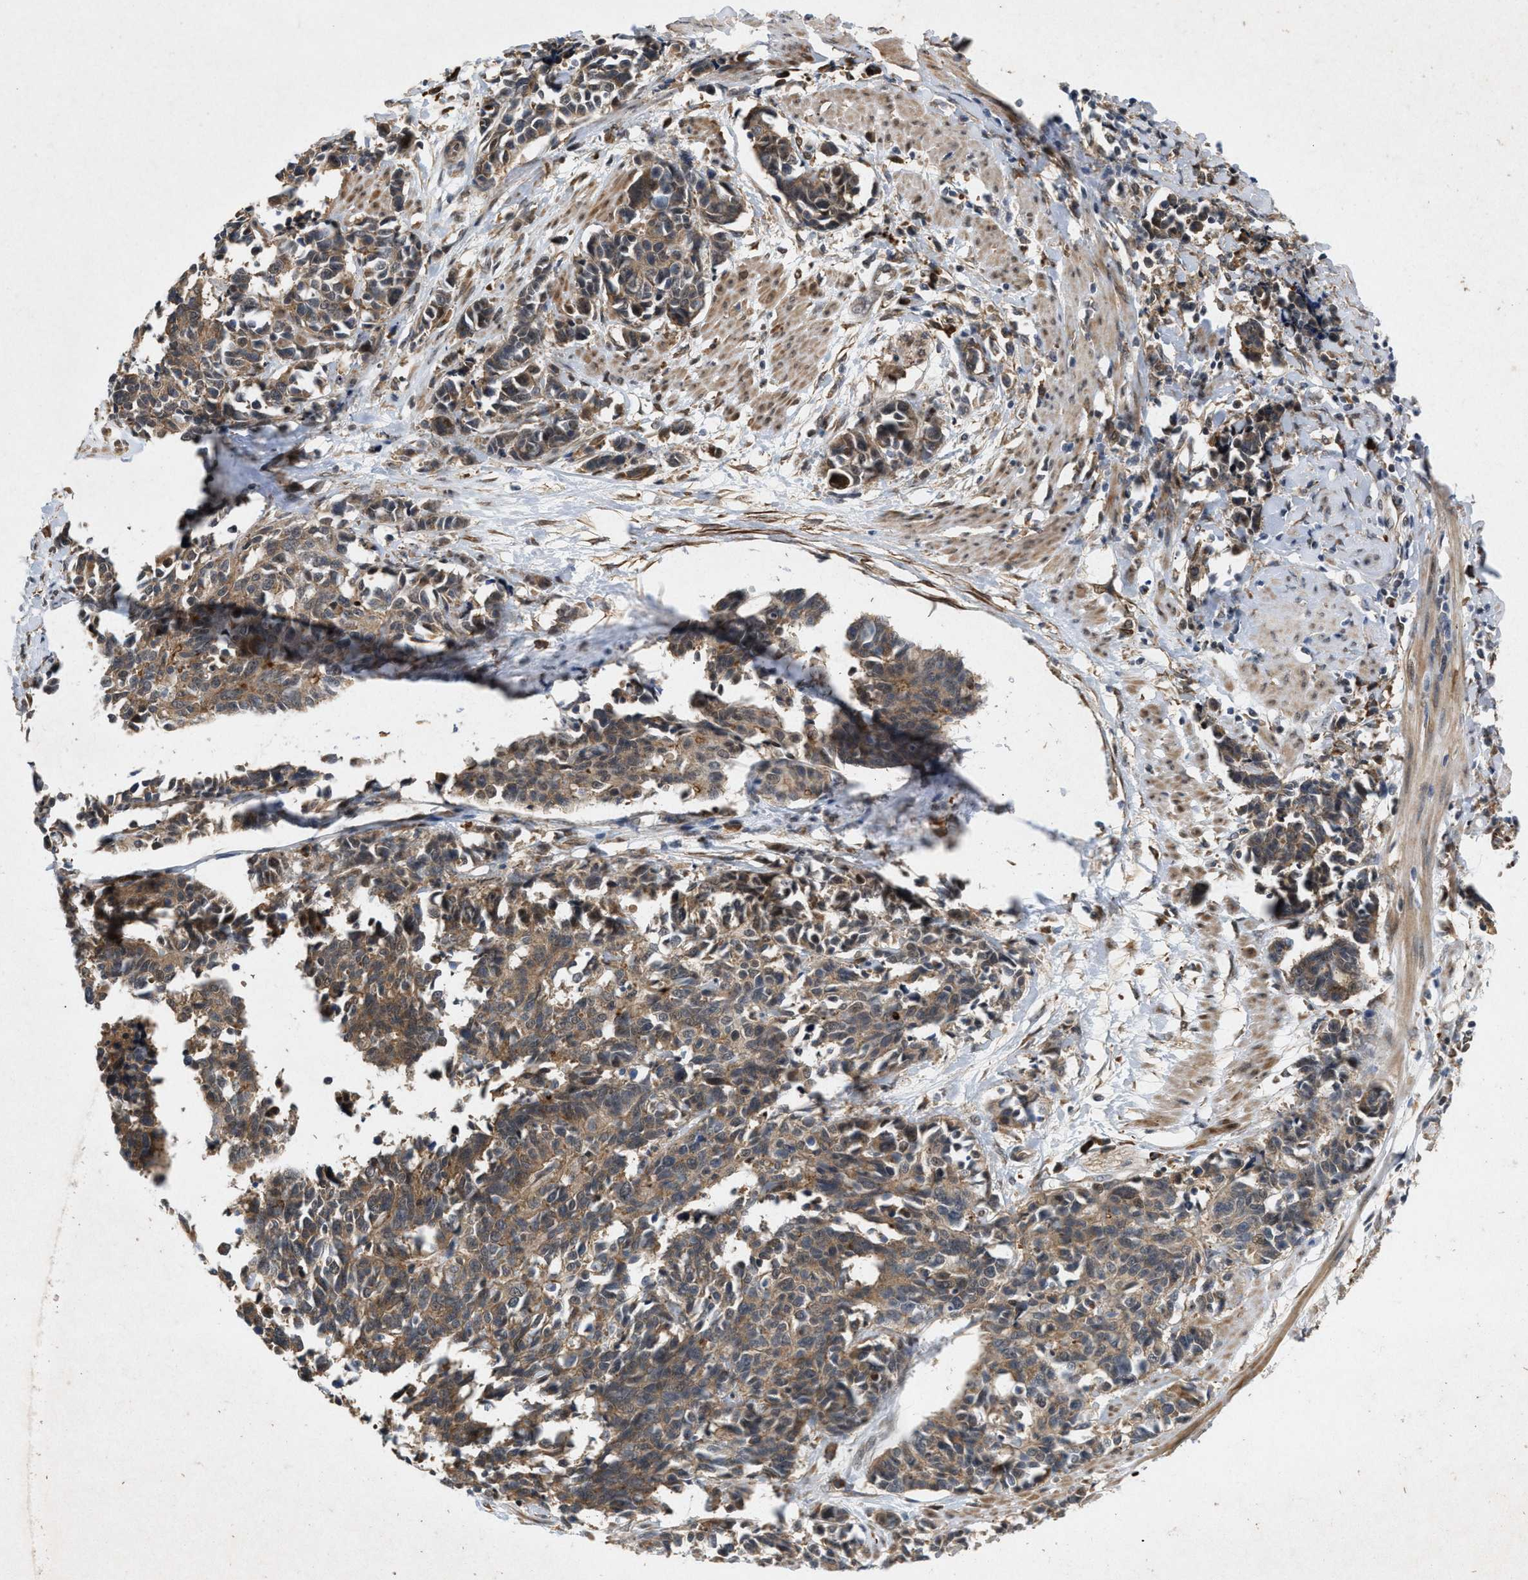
{"staining": {"intensity": "moderate", "quantity": ">75%", "location": "cytoplasmic/membranous"}, "tissue": "cervical cancer", "cell_type": "Tumor cells", "image_type": "cancer", "snomed": [{"axis": "morphology", "description": "Squamous cell carcinoma, NOS"}, {"axis": "topography", "description": "Cervix"}], "caption": "Immunohistochemistry (IHC) staining of cervical squamous cell carcinoma, which displays medium levels of moderate cytoplasmic/membranous positivity in approximately >75% of tumor cells indicating moderate cytoplasmic/membranous protein positivity. The staining was performed using DAB (3,3'-diaminobenzidine) (brown) for protein detection and nuclei were counterstained in hematoxylin (blue).", "gene": "MFSD6", "patient": {"sex": "female", "age": 35}}